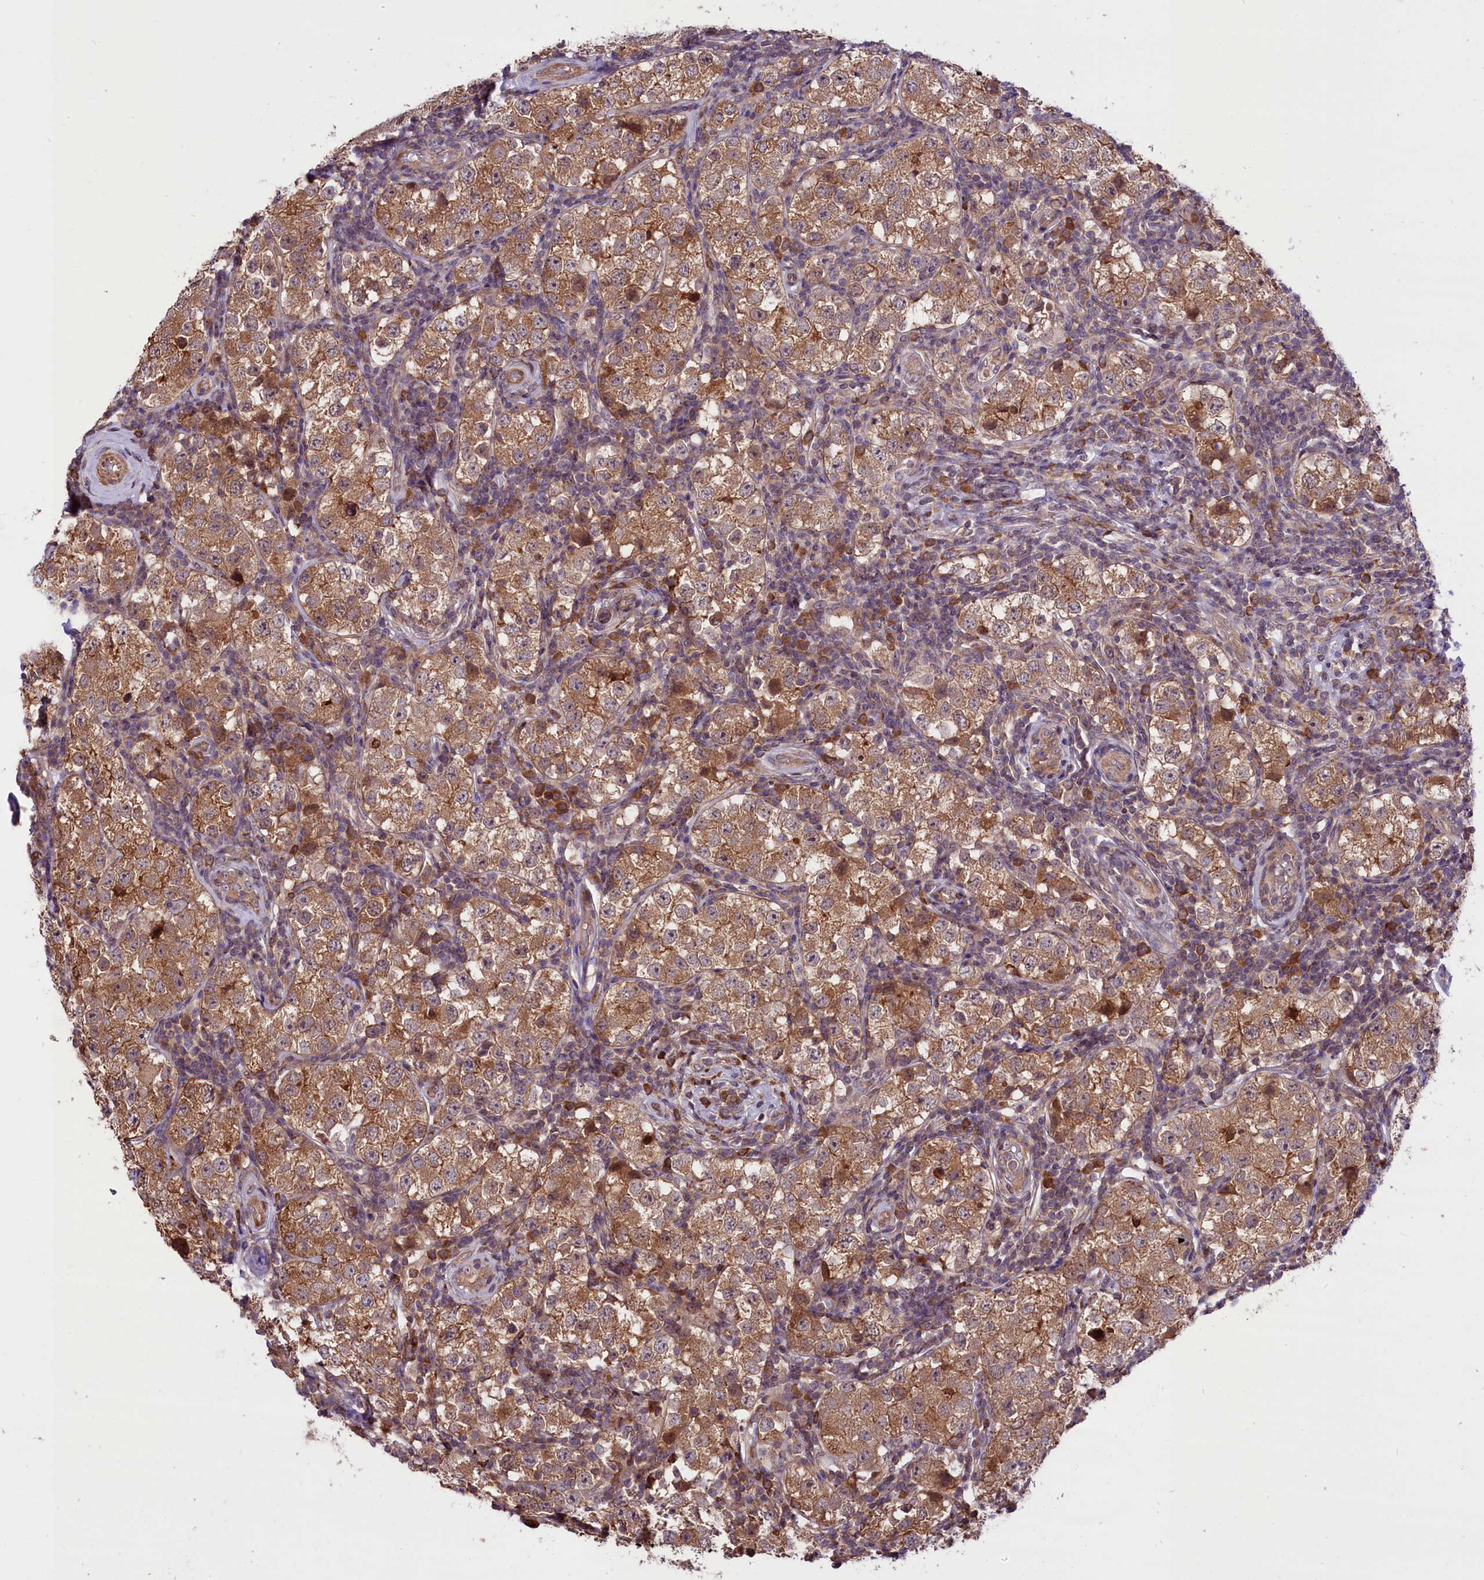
{"staining": {"intensity": "moderate", "quantity": ">75%", "location": "cytoplasmic/membranous"}, "tissue": "testis cancer", "cell_type": "Tumor cells", "image_type": "cancer", "snomed": [{"axis": "morphology", "description": "Seminoma, NOS"}, {"axis": "topography", "description": "Testis"}], "caption": "Testis cancer (seminoma) tissue shows moderate cytoplasmic/membranous positivity in approximately >75% of tumor cells, visualized by immunohistochemistry. The protein of interest is shown in brown color, while the nuclei are stained blue.", "gene": "HDAC5", "patient": {"sex": "male", "age": 34}}